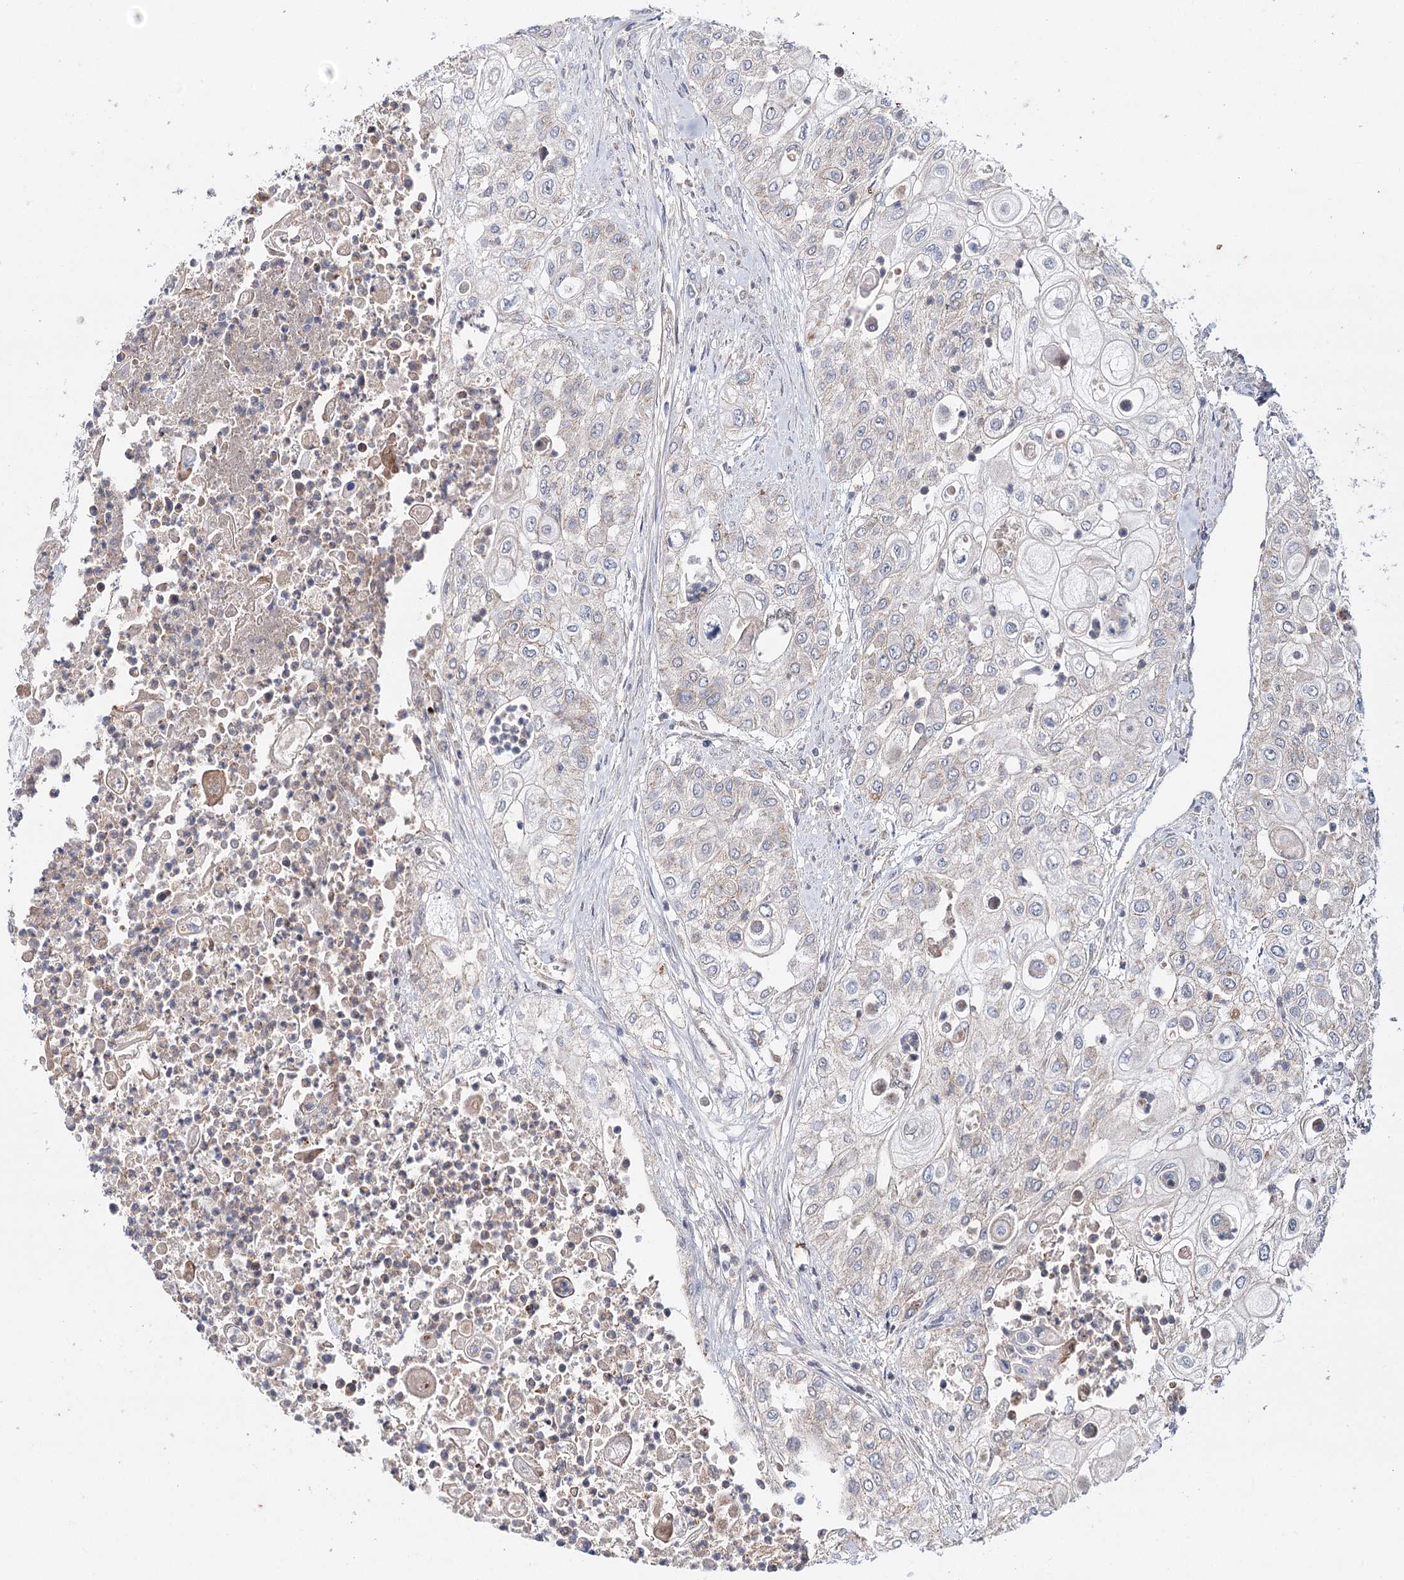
{"staining": {"intensity": "negative", "quantity": "none", "location": "none"}, "tissue": "urothelial cancer", "cell_type": "Tumor cells", "image_type": "cancer", "snomed": [{"axis": "morphology", "description": "Urothelial carcinoma, High grade"}, {"axis": "topography", "description": "Urinary bladder"}], "caption": "An immunohistochemistry (IHC) photomicrograph of urothelial cancer is shown. There is no staining in tumor cells of urothelial cancer. (Stains: DAB (3,3'-diaminobenzidine) IHC with hematoxylin counter stain, Microscopy: brightfield microscopy at high magnification).", "gene": "PKP4", "patient": {"sex": "female", "age": 79}}